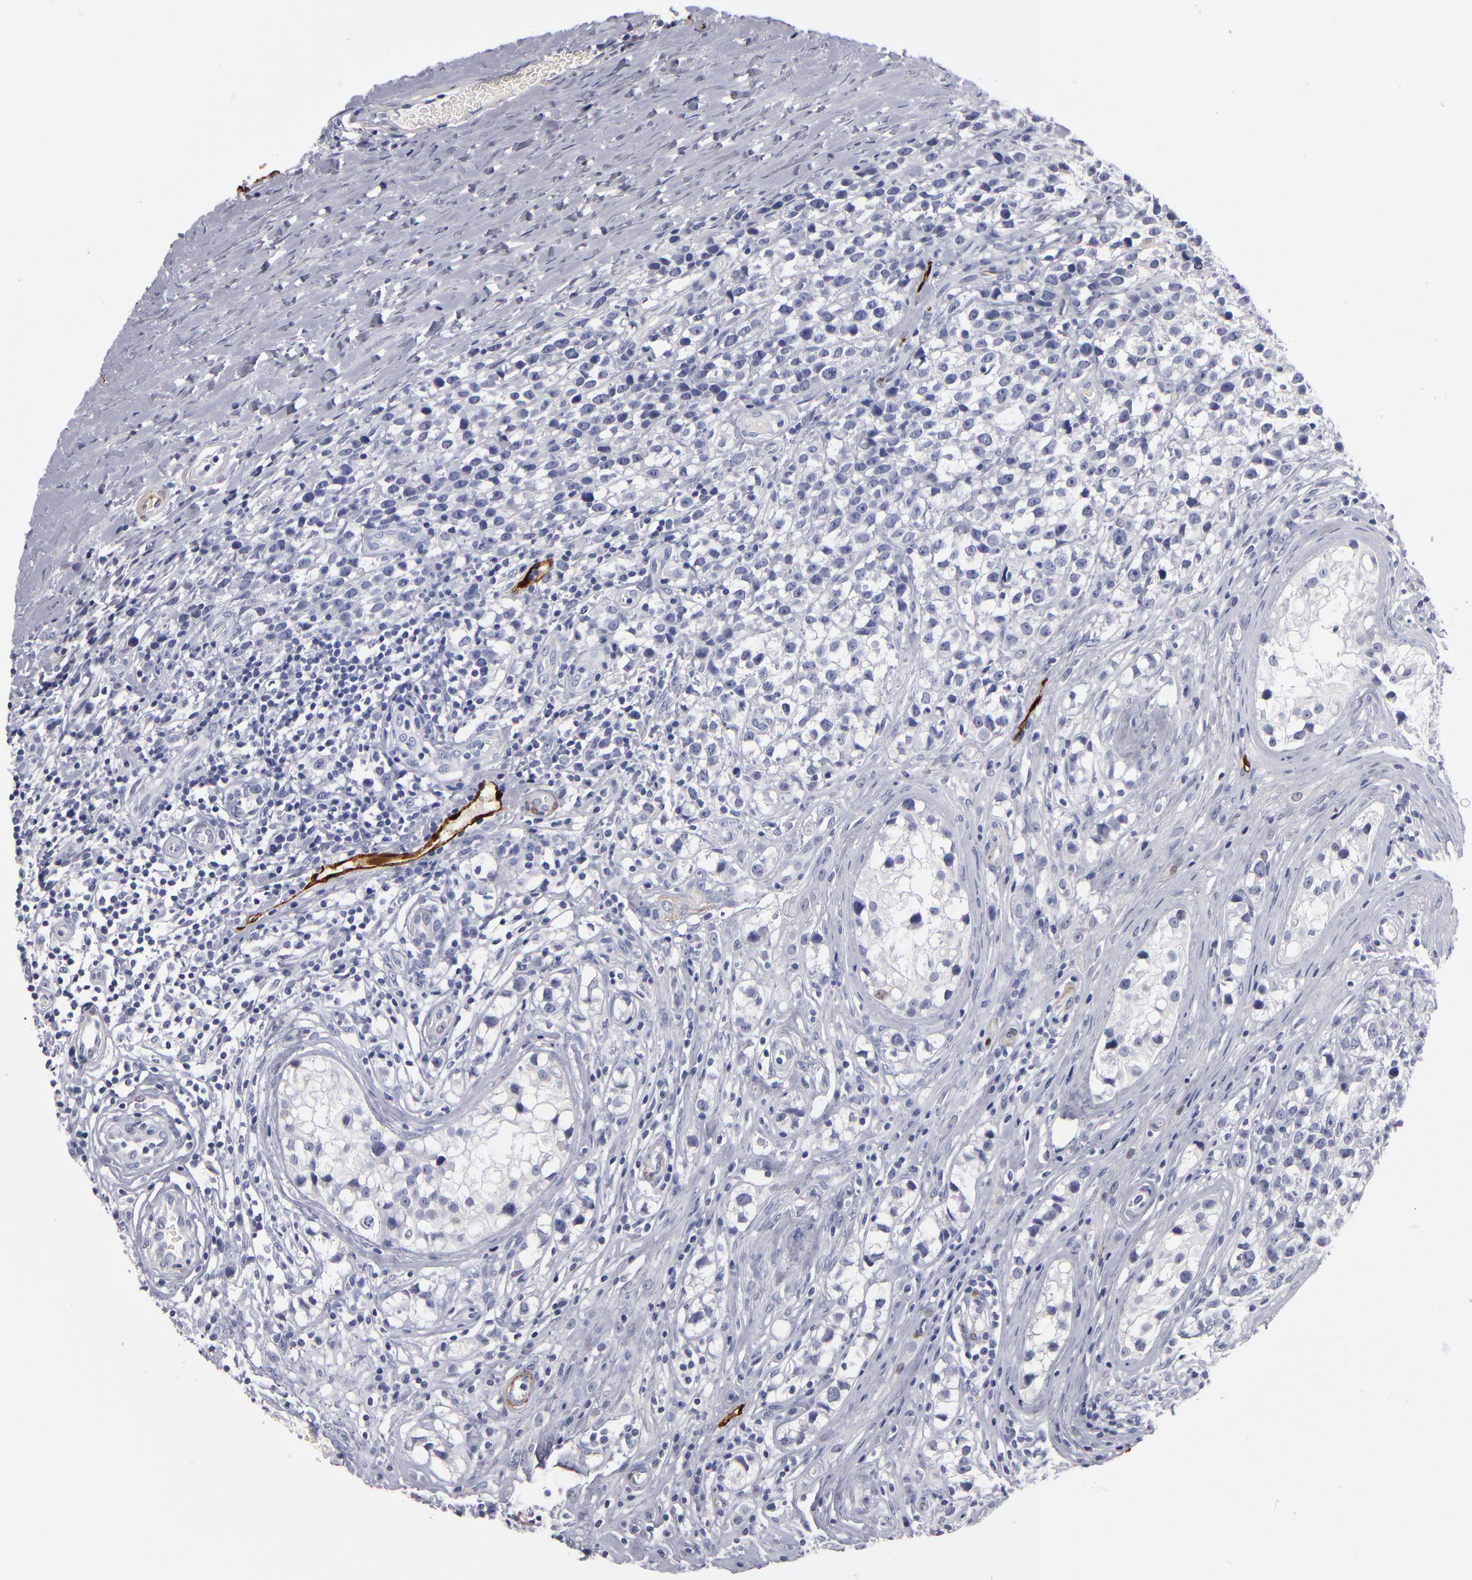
{"staining": {"intensity": "negative", "quantity": "none", "location": "none"}, "tissue": "testis cancer", "cell_type": "Tumor cells", "image_type": "cancer", "snomed": [{"axis": "morphology", "description": "Seminoma, NOS"}, {"axis": "topography", "description": "Testis"}], "caption": "Tumor cells show no significant protein positivity in testis cancer.", "gene": "FABP4", "patient": {"sex": "male", "age": 25}}